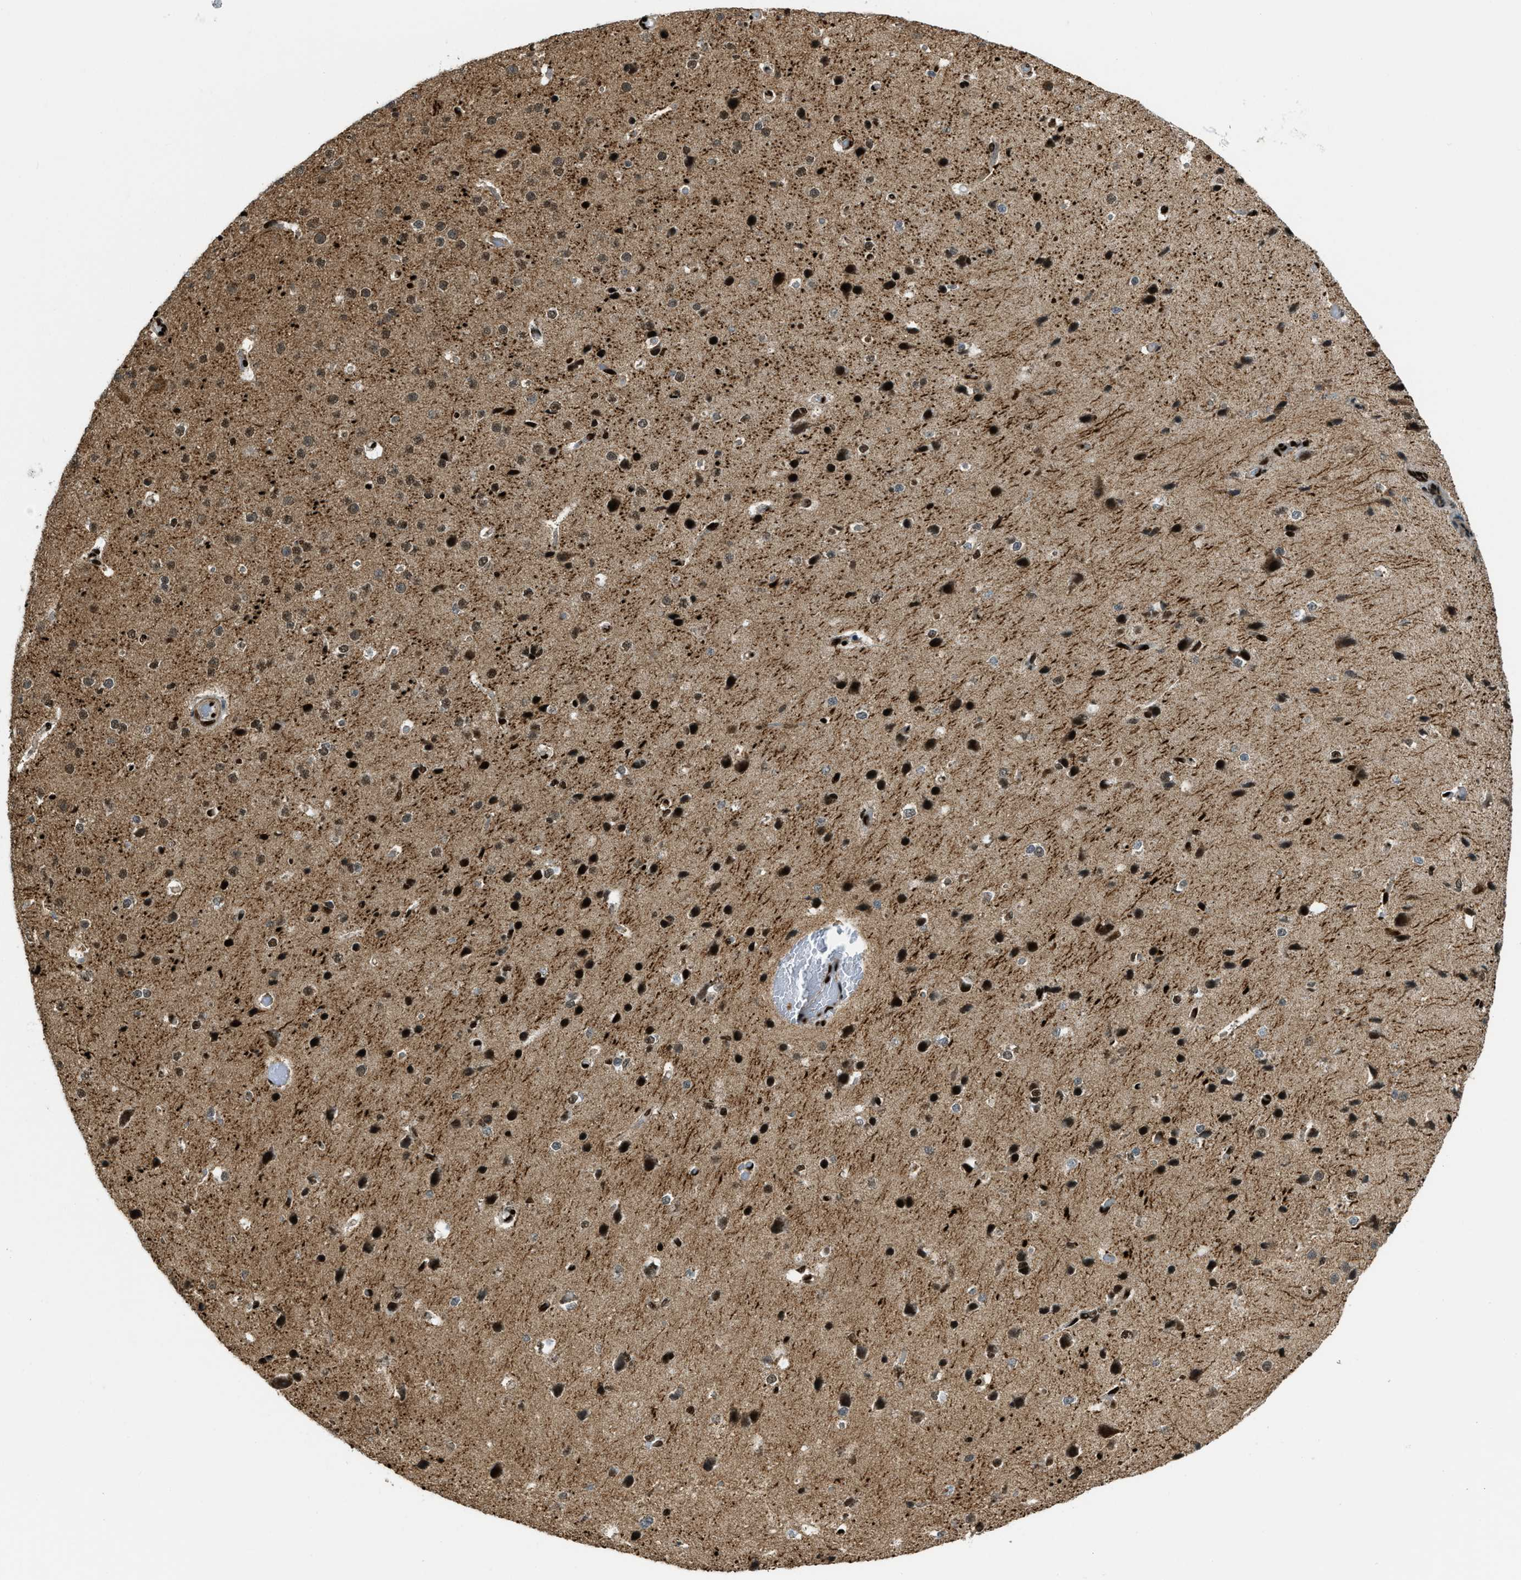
{"staining": {"intensity": "strong", "quantity": ">75%", "location": "nuclear"}, "tissue": "cerebral cortex", "cell_type": "Endothelial cells", "image_type": "normal", "snomed": [{"axis": "morphology", "description": "Normal tissue, NOS"}, {"axis": "morphology", "description": "Developmental malformation"}, {"axis": "topography", "description": "Cerebral cortex"}], "caption": "Immunohistochemical staining of normal cerebral cortex demonstrates >75% levels of strong nuclear protein expression in approximately >75% of endothelial cells. The protein of interest is shown in brown color, while the nuclei are stained blue.", "gene": "GABPB1", "patient": {"sex": "female", "age": 30}}